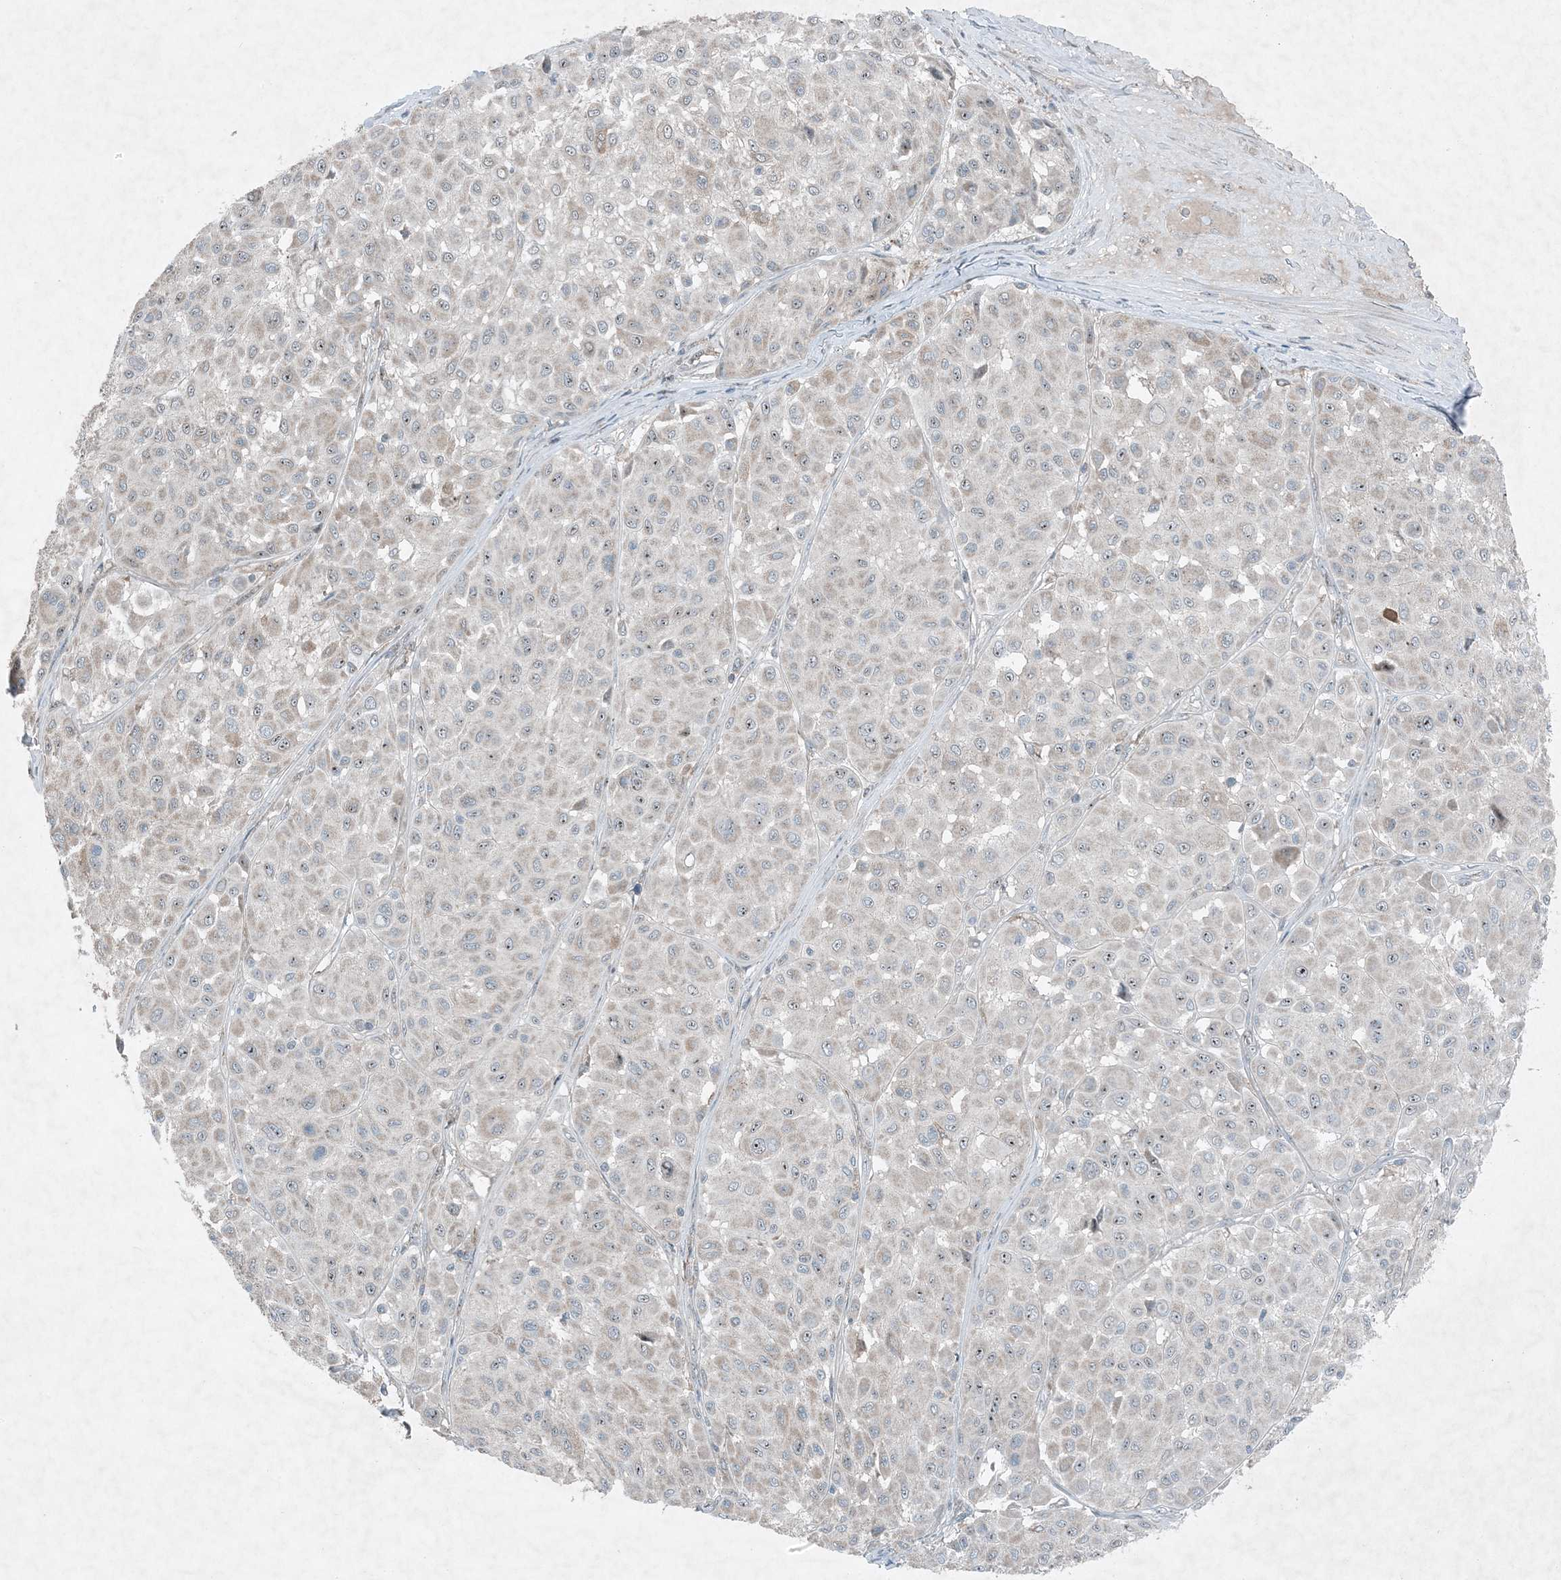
{"staining": {"intensity": "weak", "quantity": "<25%", "location": "nuclear"}, "tissue": "melanoma", "cell_type": "Tumor cells", "image_type": "cancer", "snomed": [{"axis": "morphology", "description": "Malignant melanoma, Metastatic site"}, {"axis": "topography", "description": "Soft tissue"}], "caption": "Tumor cells show no significant expression in malignant melanoma (metastatic site).", "gene": "MITD1", "patient": {"sex": "male", "age": 41}}